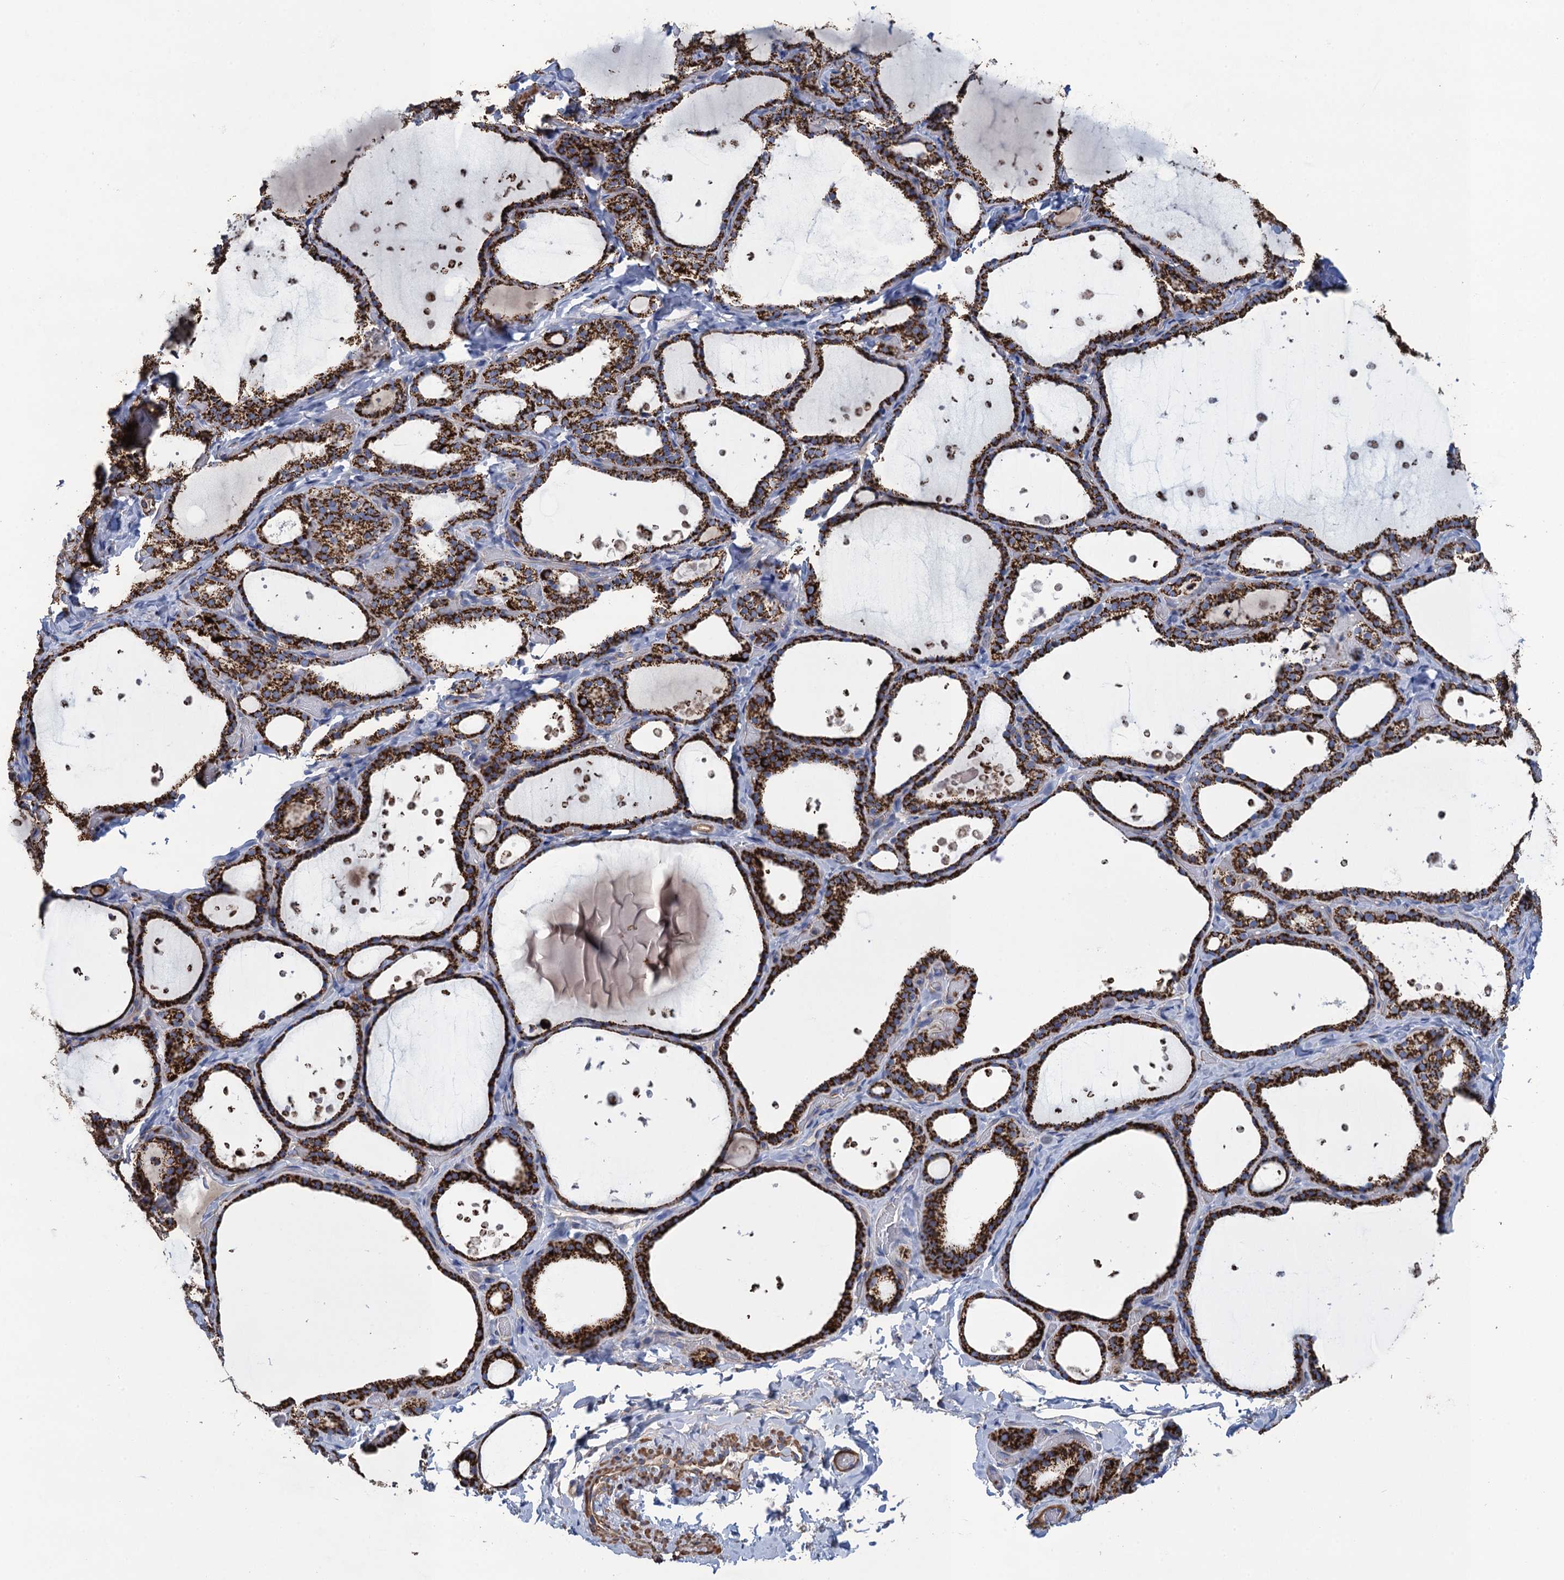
{"staining": {"intensity": "strong", "quantity": ">75%", "location": "cytoplasmic/membranous"}, "tissue": "thyroid gland", "cell_type": "Glandular cells", "image_type": "normal", "snomed": [{"axis": "morphology", "description": "Normal tissue, NOS"}, {"axis": "topography", "description": "Thyroid gland"}], "caption": "The image displays immunohistochemical staining of benign thyroid gland. There is strong cytoplasmic/membranous expression is present in approximately >75% of glandular cells. (Stains: DAB in brown, nuclei in blue, Microscopy: brightfield microscopy at high magnification).", "gene": "ENSG00000260643", "patient": {"sex": "female", "age": 44}}